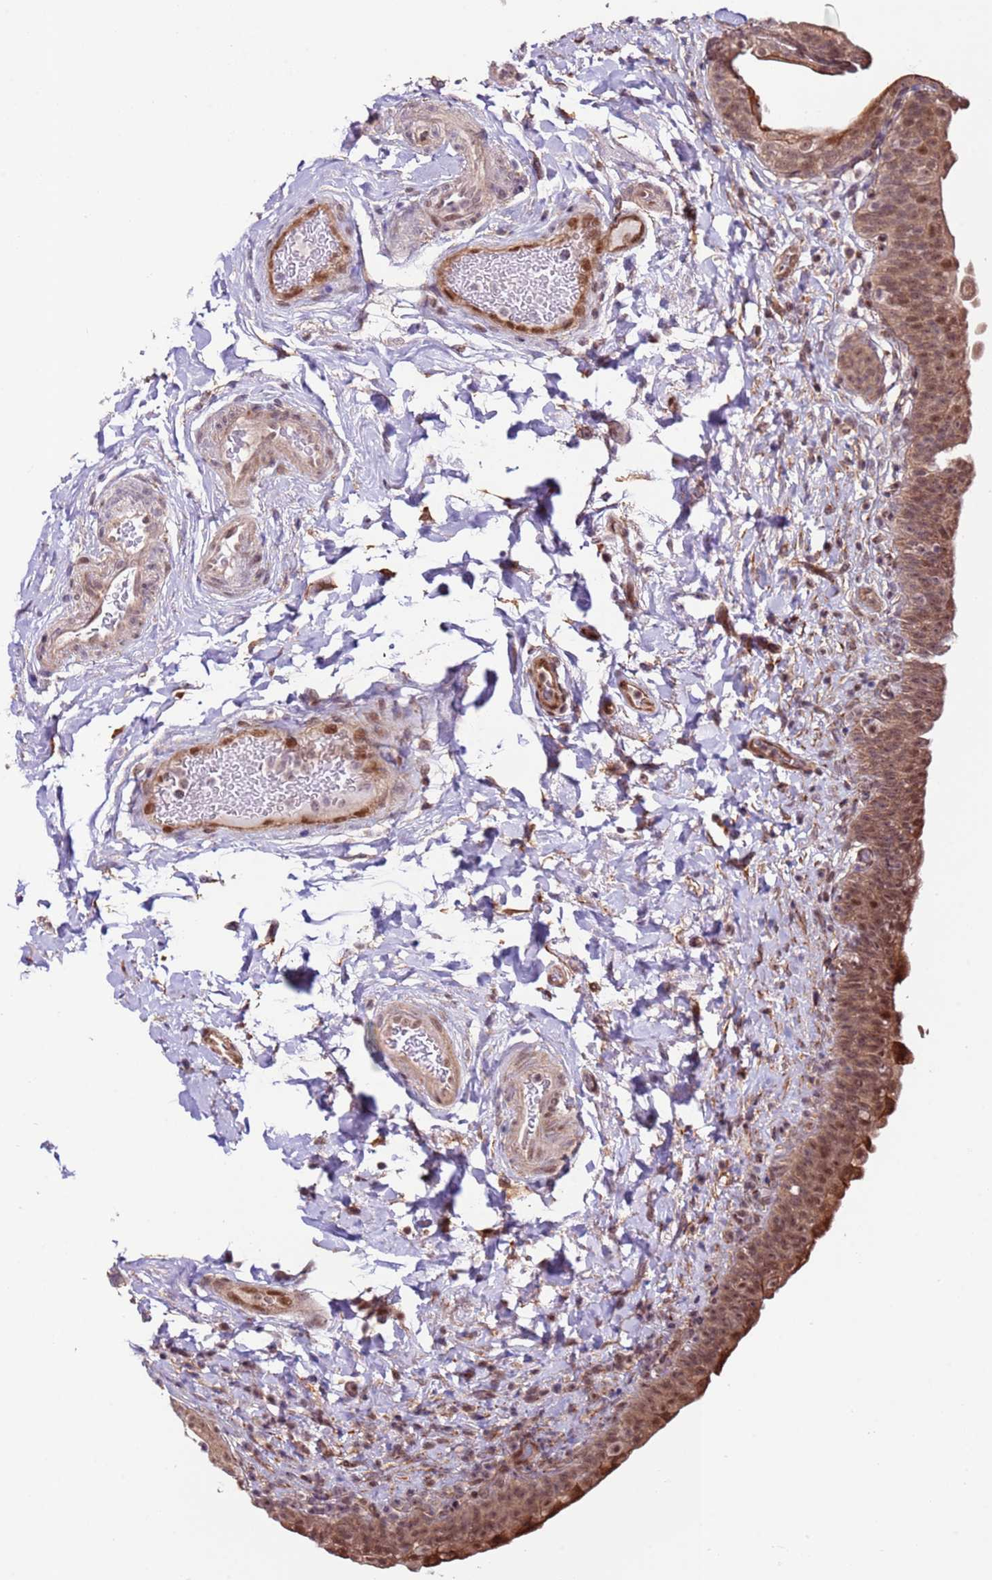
{"staining": {"intensity": "moderate", "quantity": ">75%", "location": "cytoplasmic/membranous,nuclear"}, "tissue": "urinary bladder", "cell_type": "Urothelial cells", "image_type": "normal", "snomed": [{"axis": "morphology", "description": "Normal tissue, NOS"}, {"axis": "topography", "description": "Urinary bladder"}], "caption": "A medium amount of moderate cytoplasmic/membranous,nuclear expression is identified in about >75% of urothelial cells in benign urinary bladder. (Stains: DAB in brown, nuclei in blue, Microscopy: brightfield microscopy at high magnification).", "gene": "DCAF4", "patient": {"sex": "male", "age": 83}}